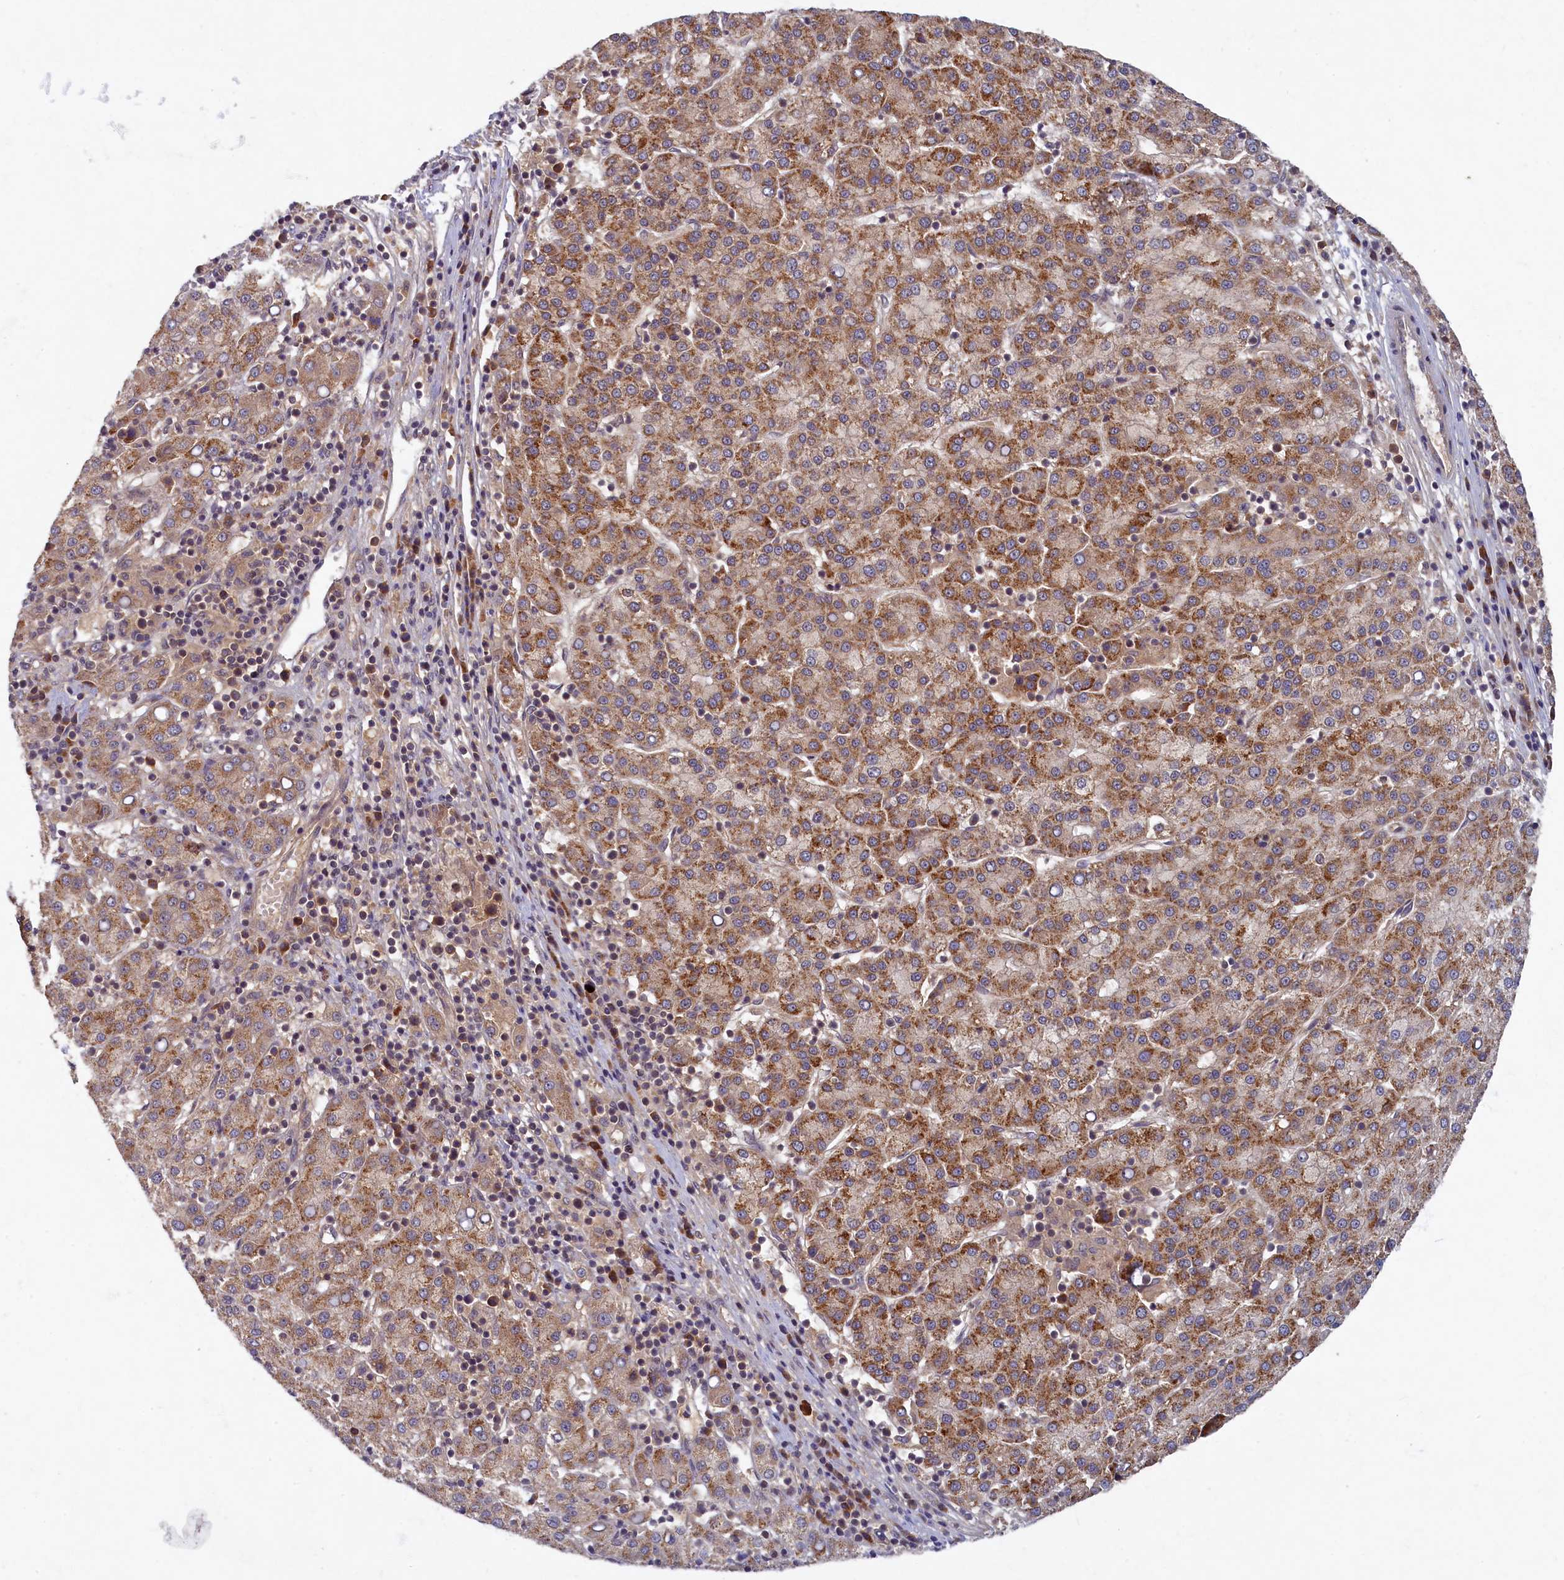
{"staining": {"intensity": "moderate", "quantity": ">75%", "location": "cytoplasmic/membranous"}, "tissue": "liver cancer", "cell_type": "Tumor cells", "image_type": "cancer", "snomed": [{"axis": "morphology", "description": "Carcinoma, Hepatocellular, NOS"}, {"axis": "topography", "description": "Liver"}], "caption": "Immunohistochemistry of human hepatocellular carcinoma (liver) demonstrates medium levels of moderate cytoplasmic/membranous staining in approximately >75% of tumor cells.", "gene": "BICD1", "patient": {"sex": "female", "age": 58}}